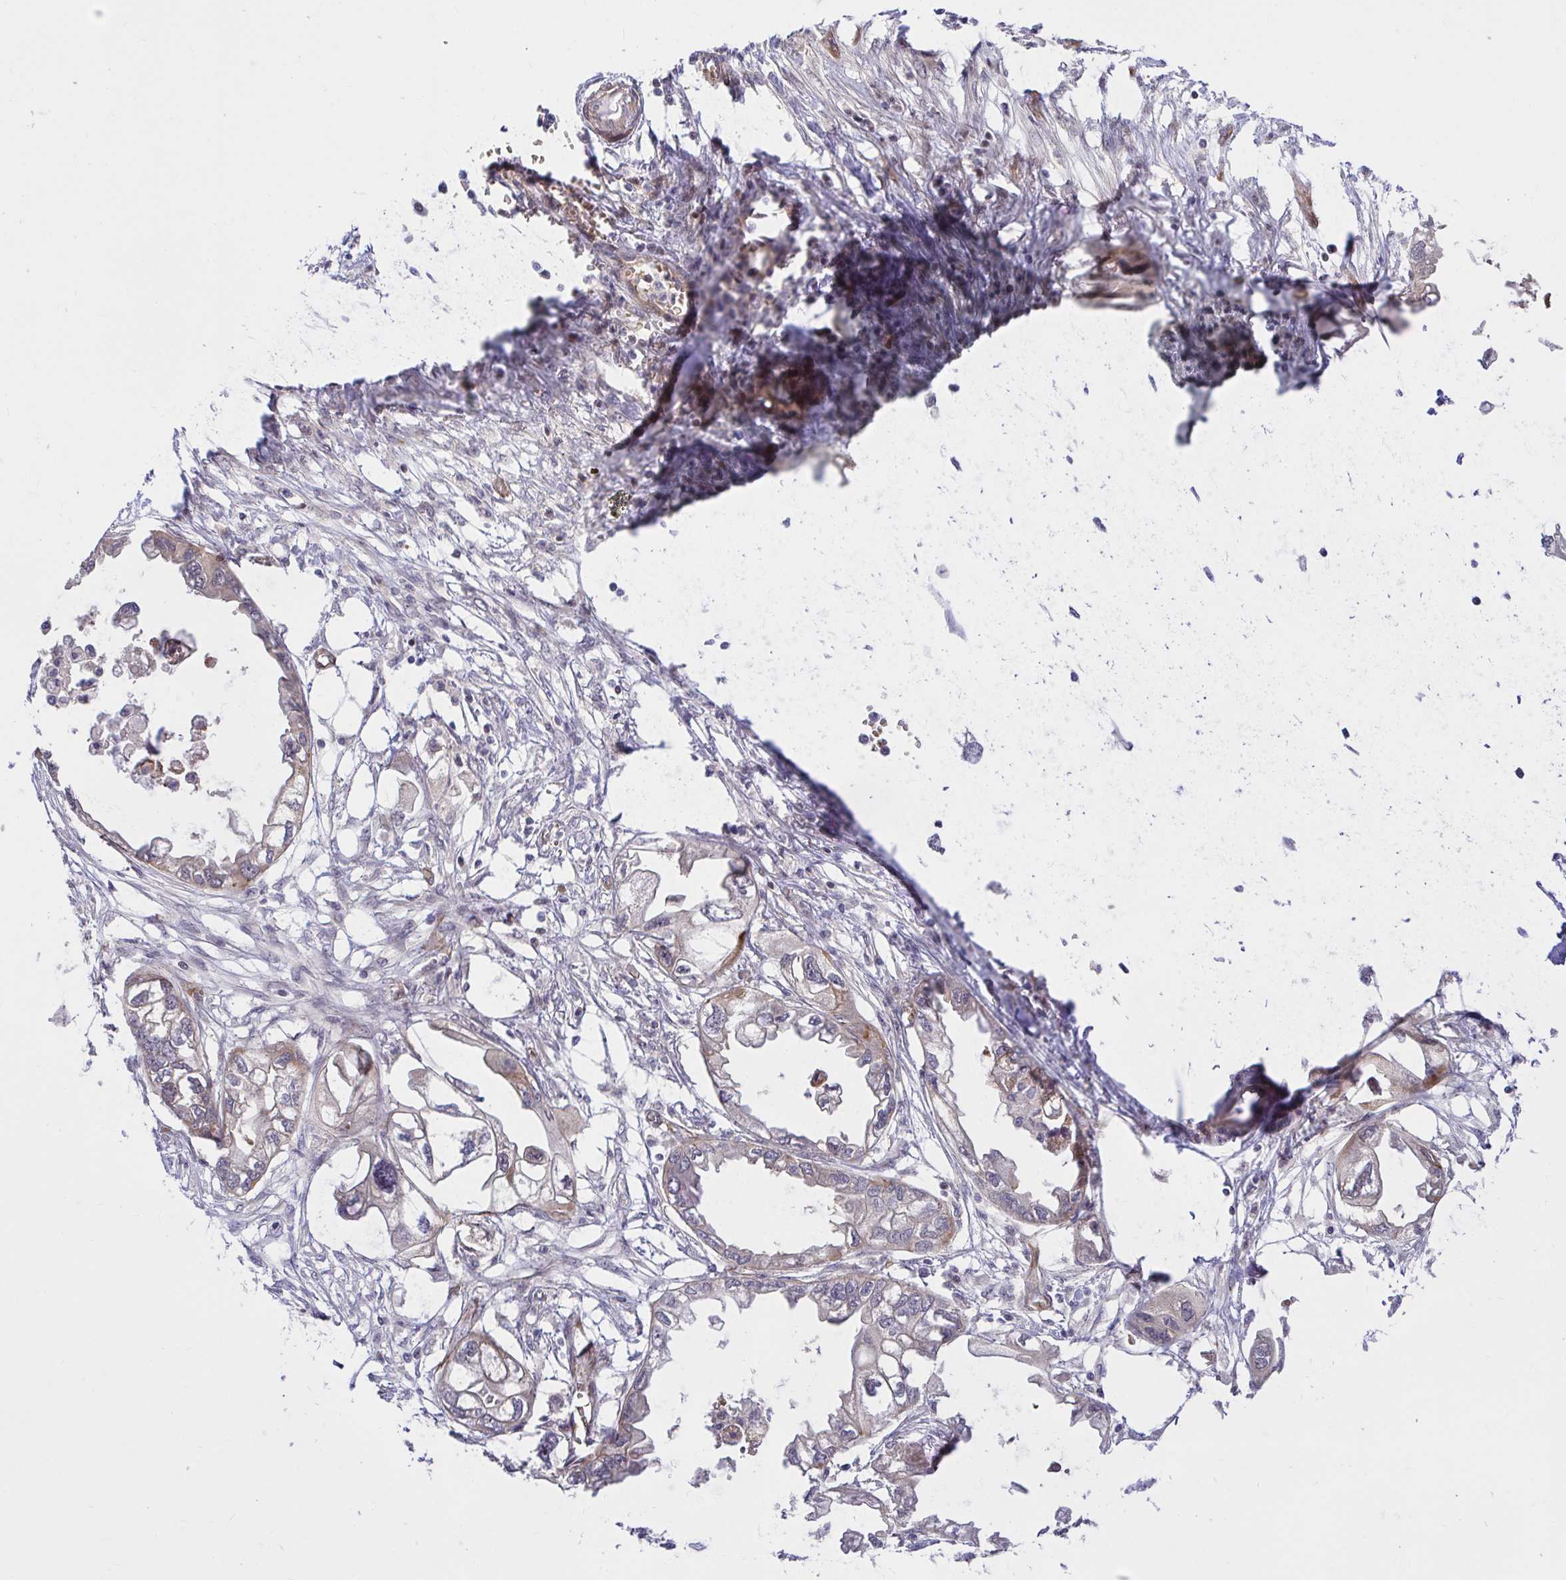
{"staining": {"intensity": "negative", "quantity": "none", "location": "none"}, "tissue": "endometrial cancer", "cell_type": "Tumor cells", "image_type": "cancer", "snomed": [{"axis": "morphology", "description": "Adenocarcinoma, NOS"}, {"axis": "morphology", "description": "Adenocarcinoma, metastatic, NOS"}, {"axis": "topography", "description": "Adipose tissue"}, {"axis": "topography", "description": "Endometrium"}], "caption": "Tumor cells show no significant expression in adenocarcinoma (endometrial).", "gene": "TRIM55", "patient": {"sex": "female", "age": 67}}